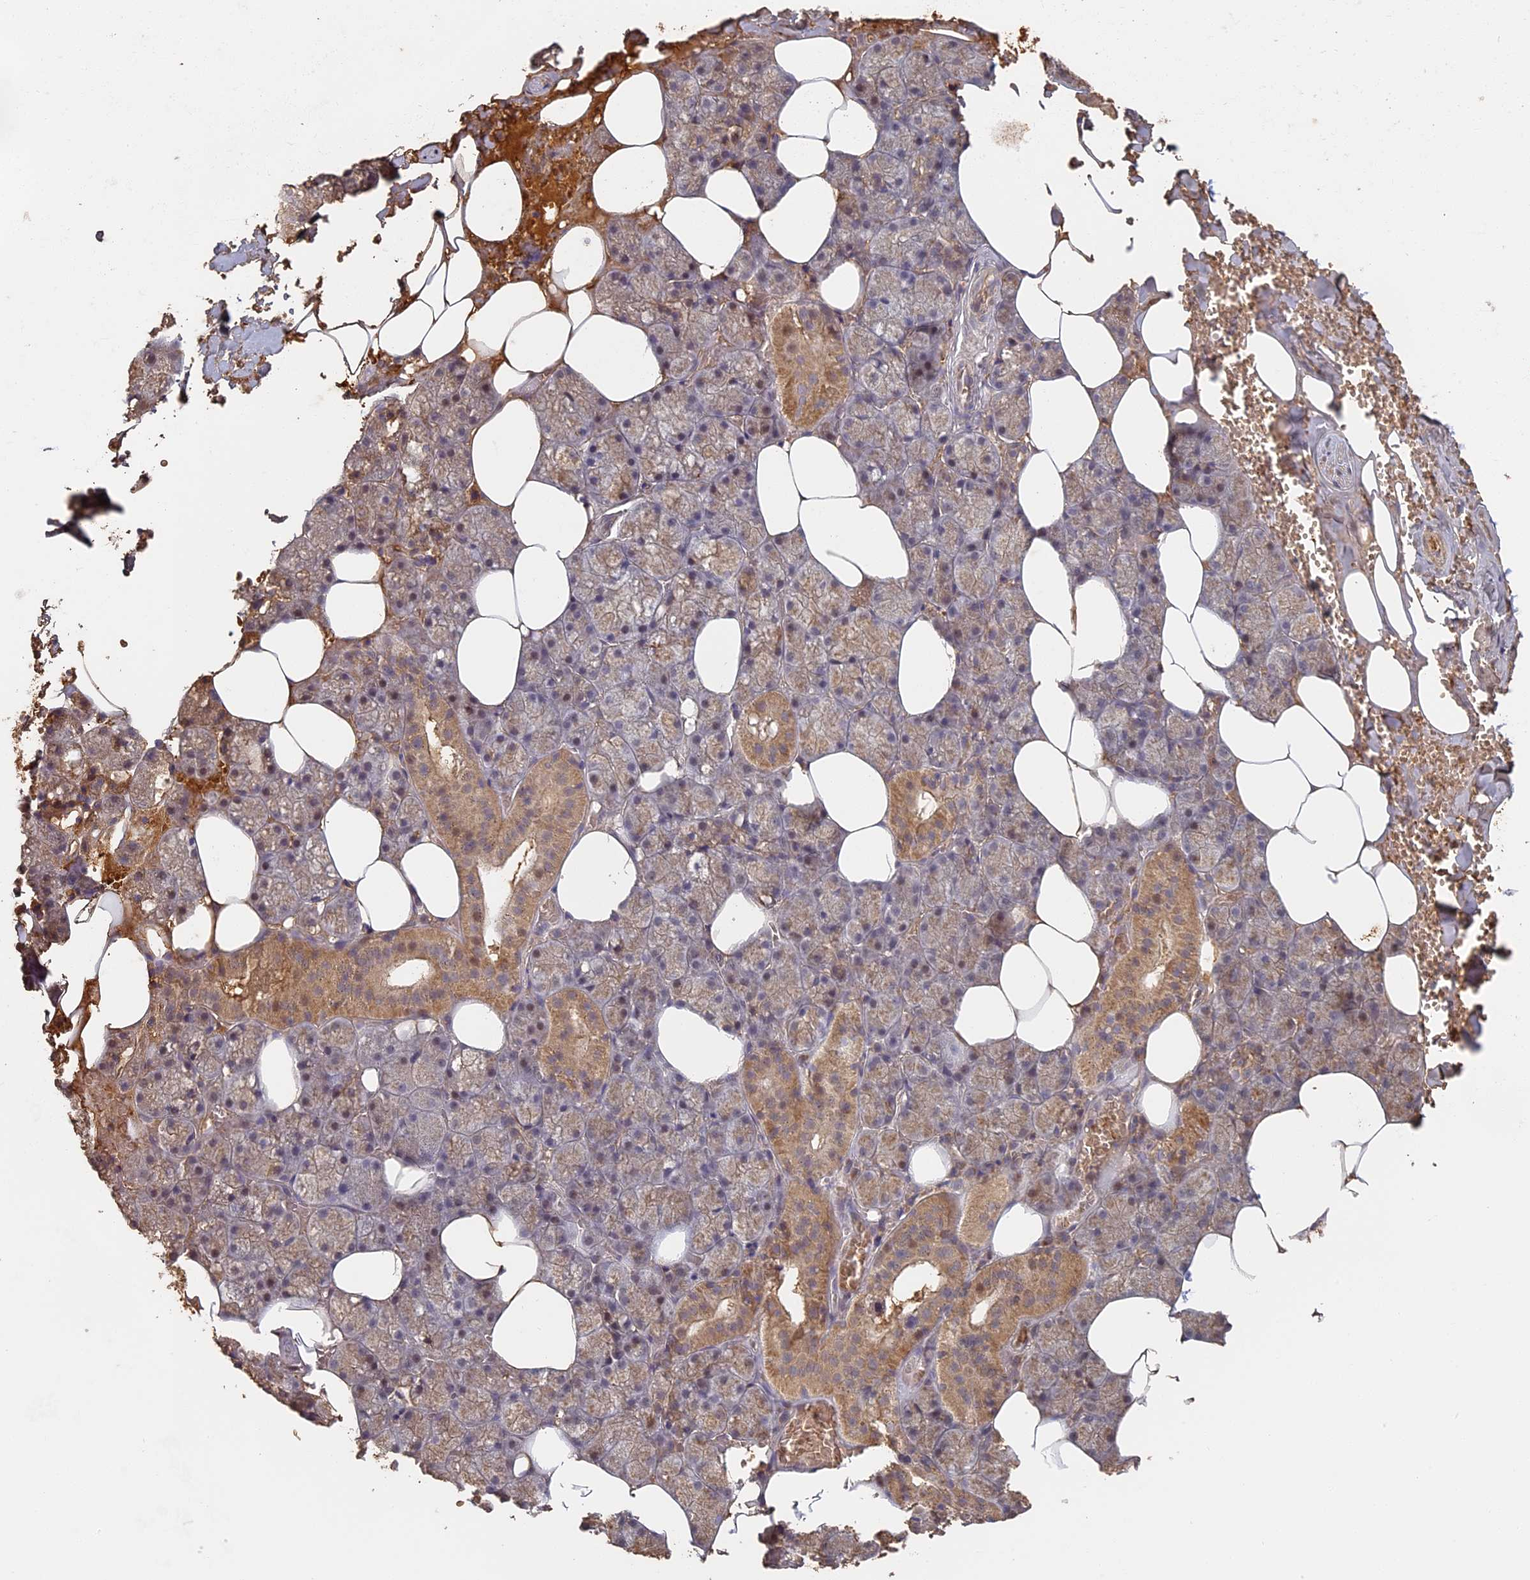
{"staining": {"intensity": "moderate", "quantity": "25%-75%", "location": "cytoplasmic/membranous"}, "tissue": "salivary gland", "cell_type": "Glandular cells", "image_type": "normal", "snomed": [{"axis": "morphology", "description": "Normal tissue, NOS"}, {"axis": "topography", "description": "Salivary gland"}], "caption": "Brown immunohistochemical staining in normal human salivary gland shows moderate cytoplasmic/membranous expression in approximately 25%-75% of glandular cells.", "gene": "STX16", "patient": {"sex": "male", "age": 62}}